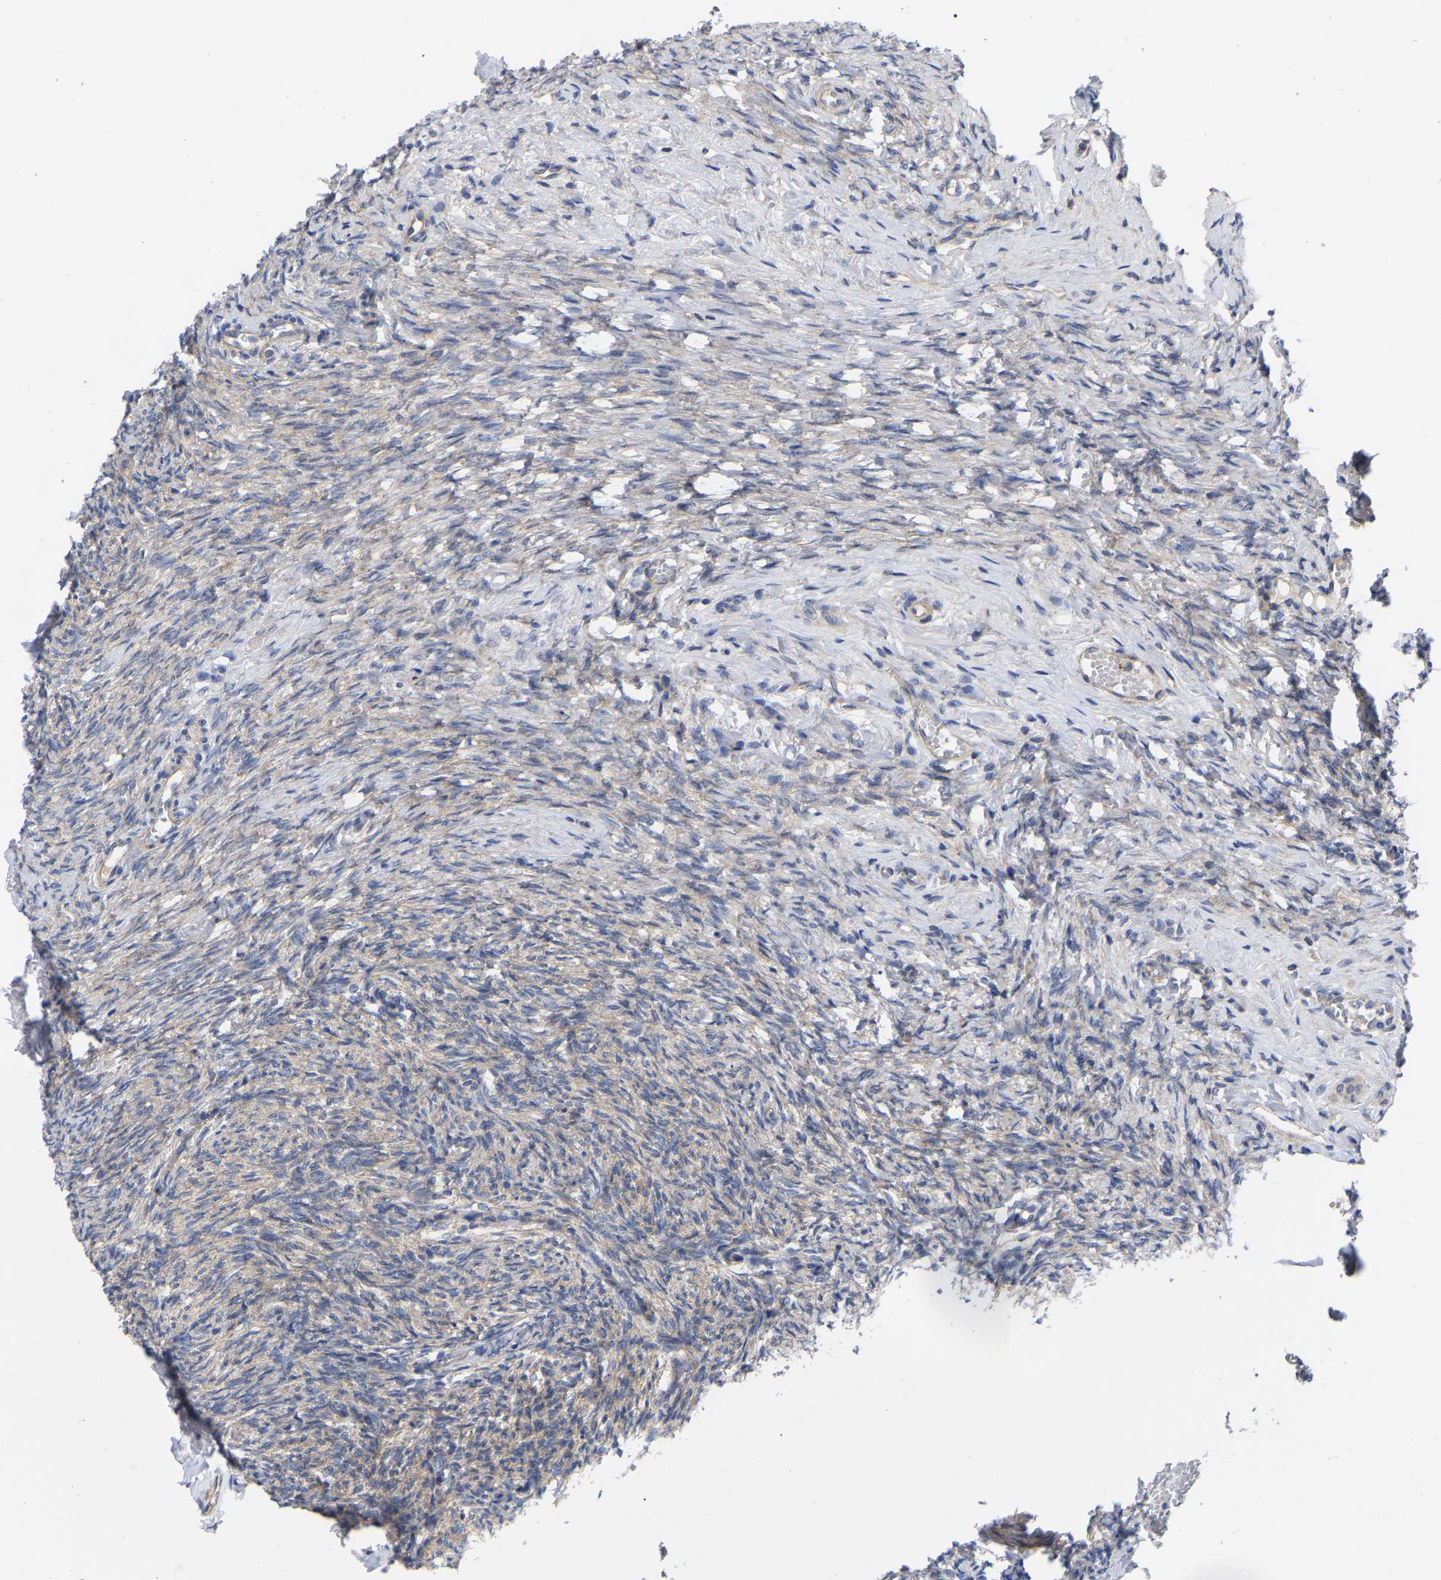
{"staining": {"intensity": "strong", "quantity": ">75%", "location": "nuclear"}, "tissue": "ovary", "cell_type": "Follicle cells", "image_type": "normal", "snomed": [{"axis": "morphology", "description": "Normal tissue, NOS"}, {"axis": "topography", "description": "Ovary"}], "caption": "High-magnification brightfield microscopy of unremarkable ovary stained with DAB (3,3'-diaminobenzidine) (brown) and counterstained with hematoxylin (blue). follicle cells exhibit strong nuclear expression is identified in approximately>75% of cells. The staining was performed using DAB, with brown indicating positive protein expression. Nuclei are stained blue with hematoxylin.", "gene": "TCP1", "patient": {"sex": "female", "age": 41}}